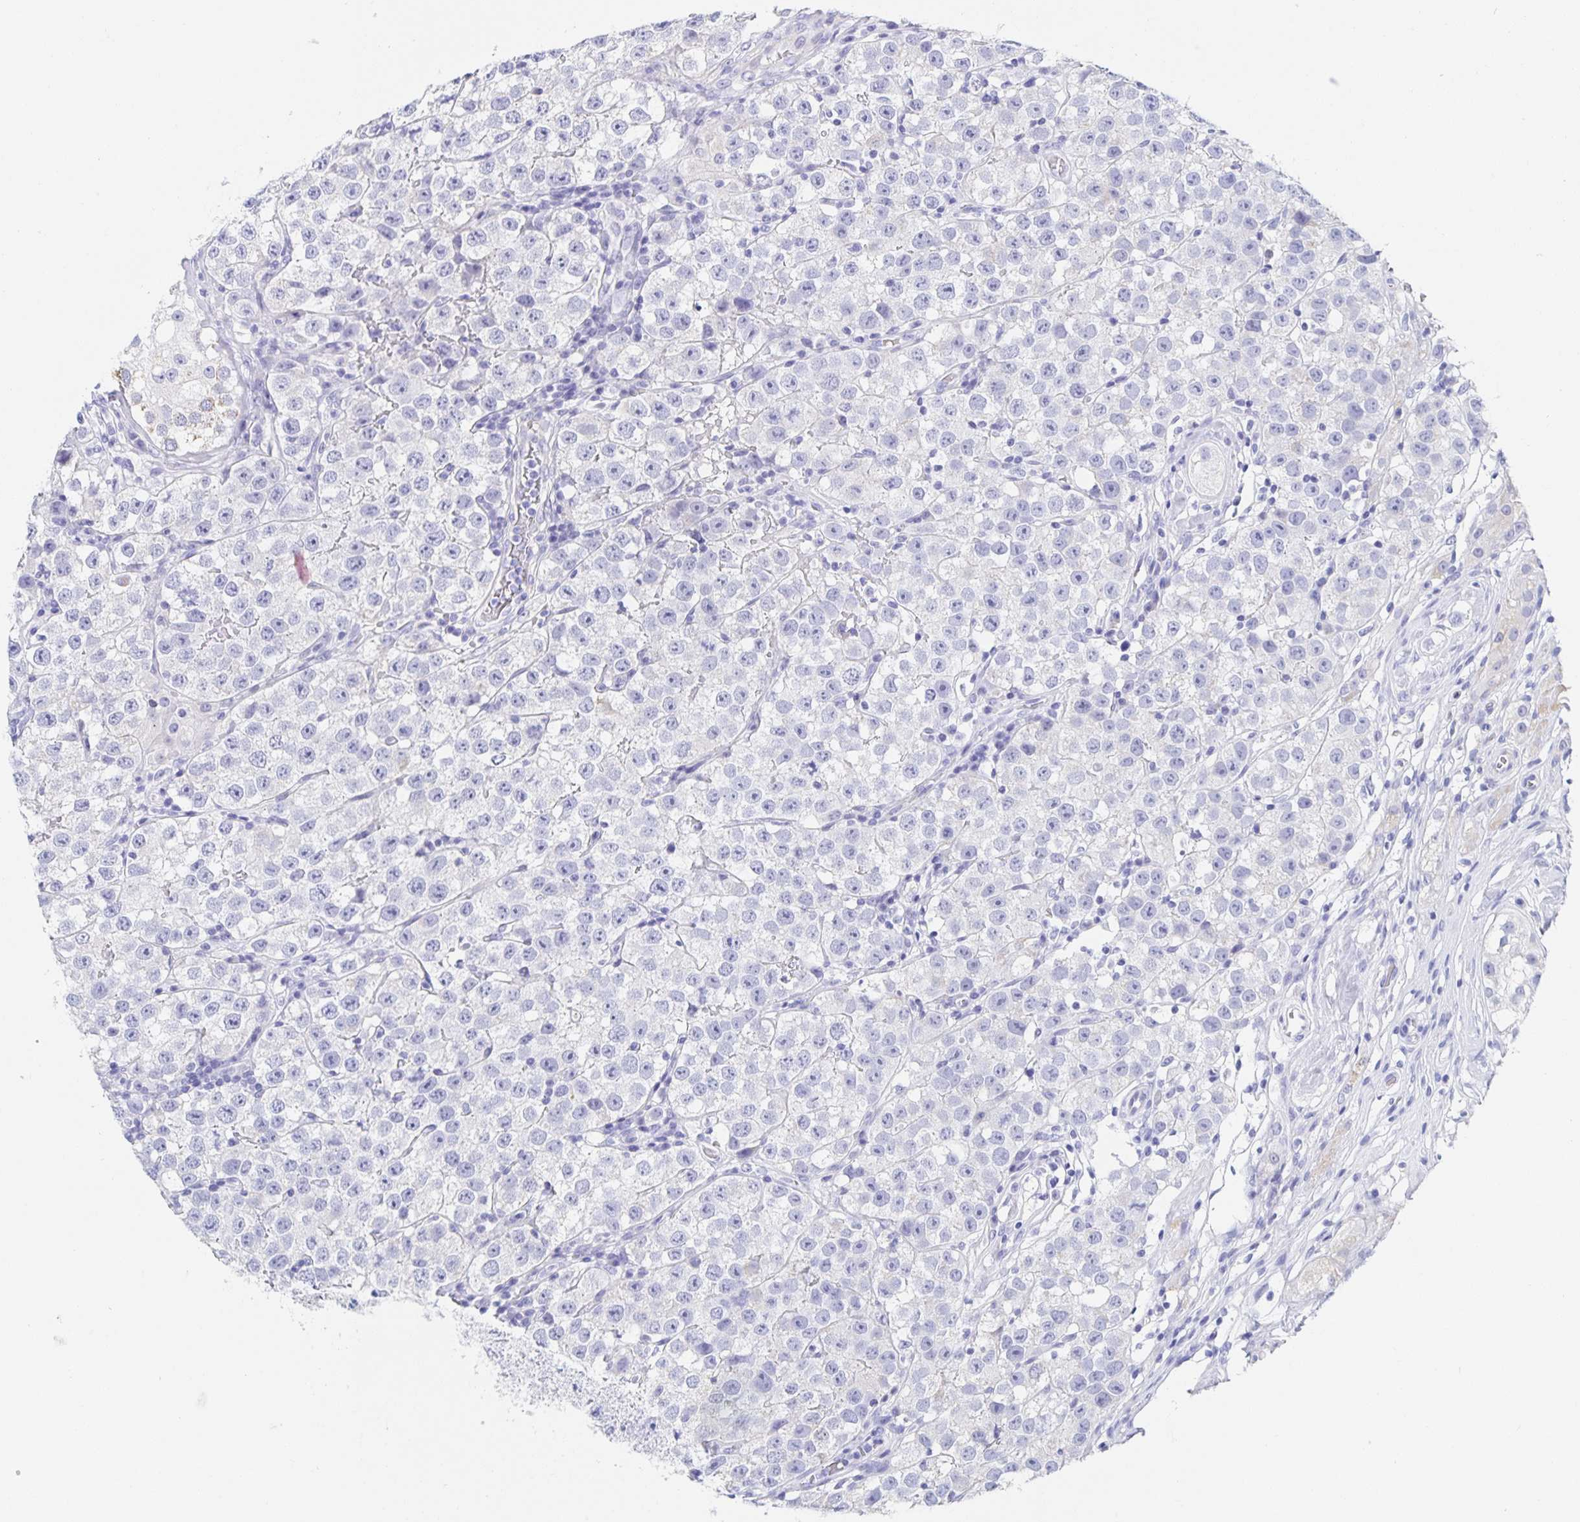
{"staining": {"intensity": "negative", "quantity": "none", "location": "none"}, "tissue": "testis cancer", "cell_type": "Tumor cells", "image_type": "cancer", "snomed": [{"axis": "morphology", "description": "Seminoma, NOS"}, {"axis": "topography", "description": "Testis"}], "caption": "High power microscopy photomicrograph of an immunohistochemistry micrograph of testis seminoma, revealing no significant expression in tumor cells.", "gene": "DMBT1", "patient": {"sex": "male", "age": 34}}